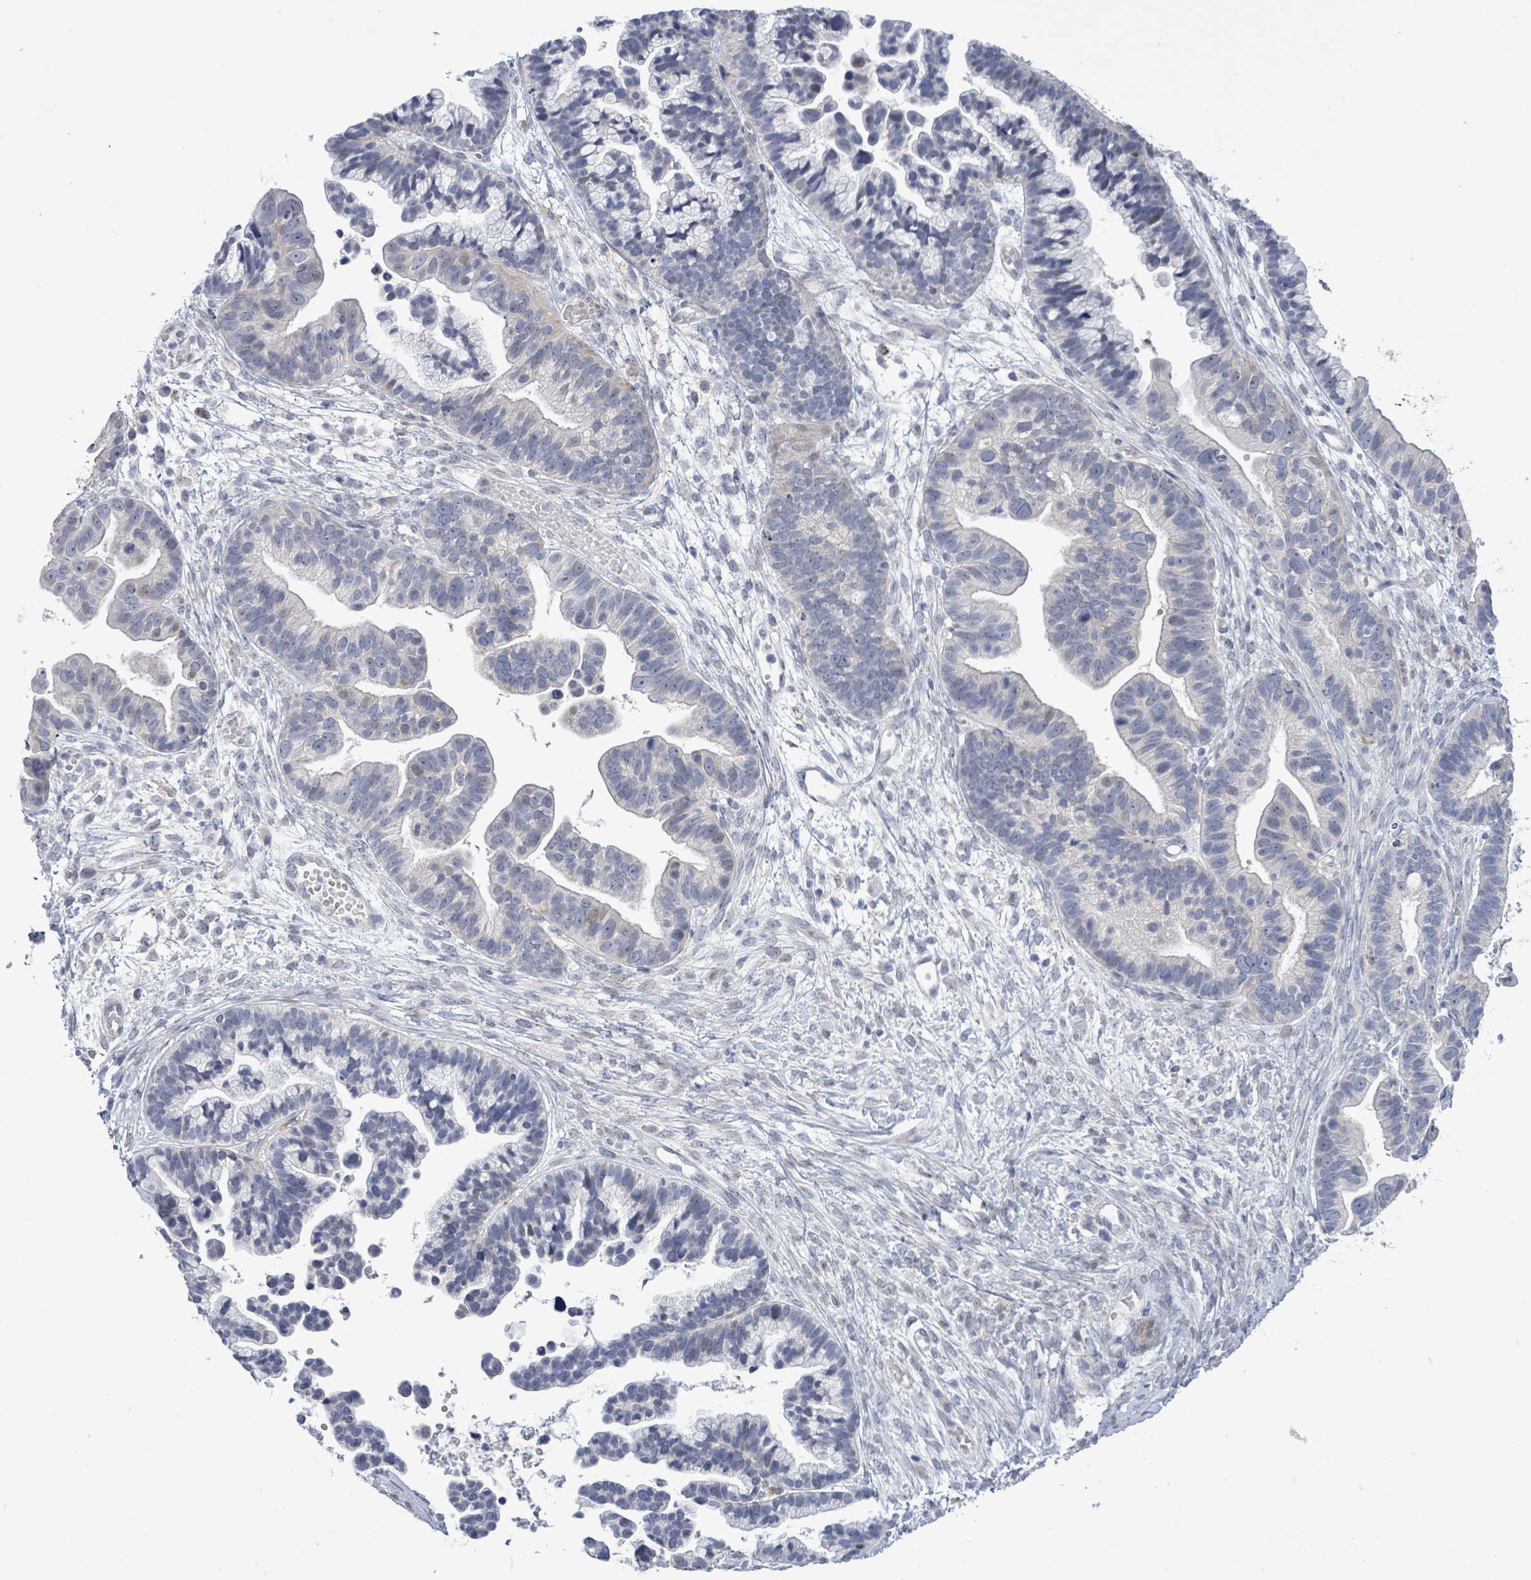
{"staining": {"intensity": "negative", "quantity": "none", "location": "none"}, "tissue": "ovarian cancer", "cell_type": "Tumor cells", "image_type": "cancer", "snomed": [{"axis": "morphology", "description": "Cystadenocarcinoma, serous, NOS"}, {"axis": "topography", "description": "Ovary"}], "caption": "An immunohistochemistry (IHC) histopathology image of ovarian serous cystadenocarcinoma is shown. There is no staining in tumor cells of ovarian serous cystadenocarcinoma. The staining is performed using DAB (3,3'-diaminobenzidine) brown chromogen with nuclei counter-stained in using hematoxylin.", "gene": "CT45A5", "patient": {"sex": "female", "age": 56}}